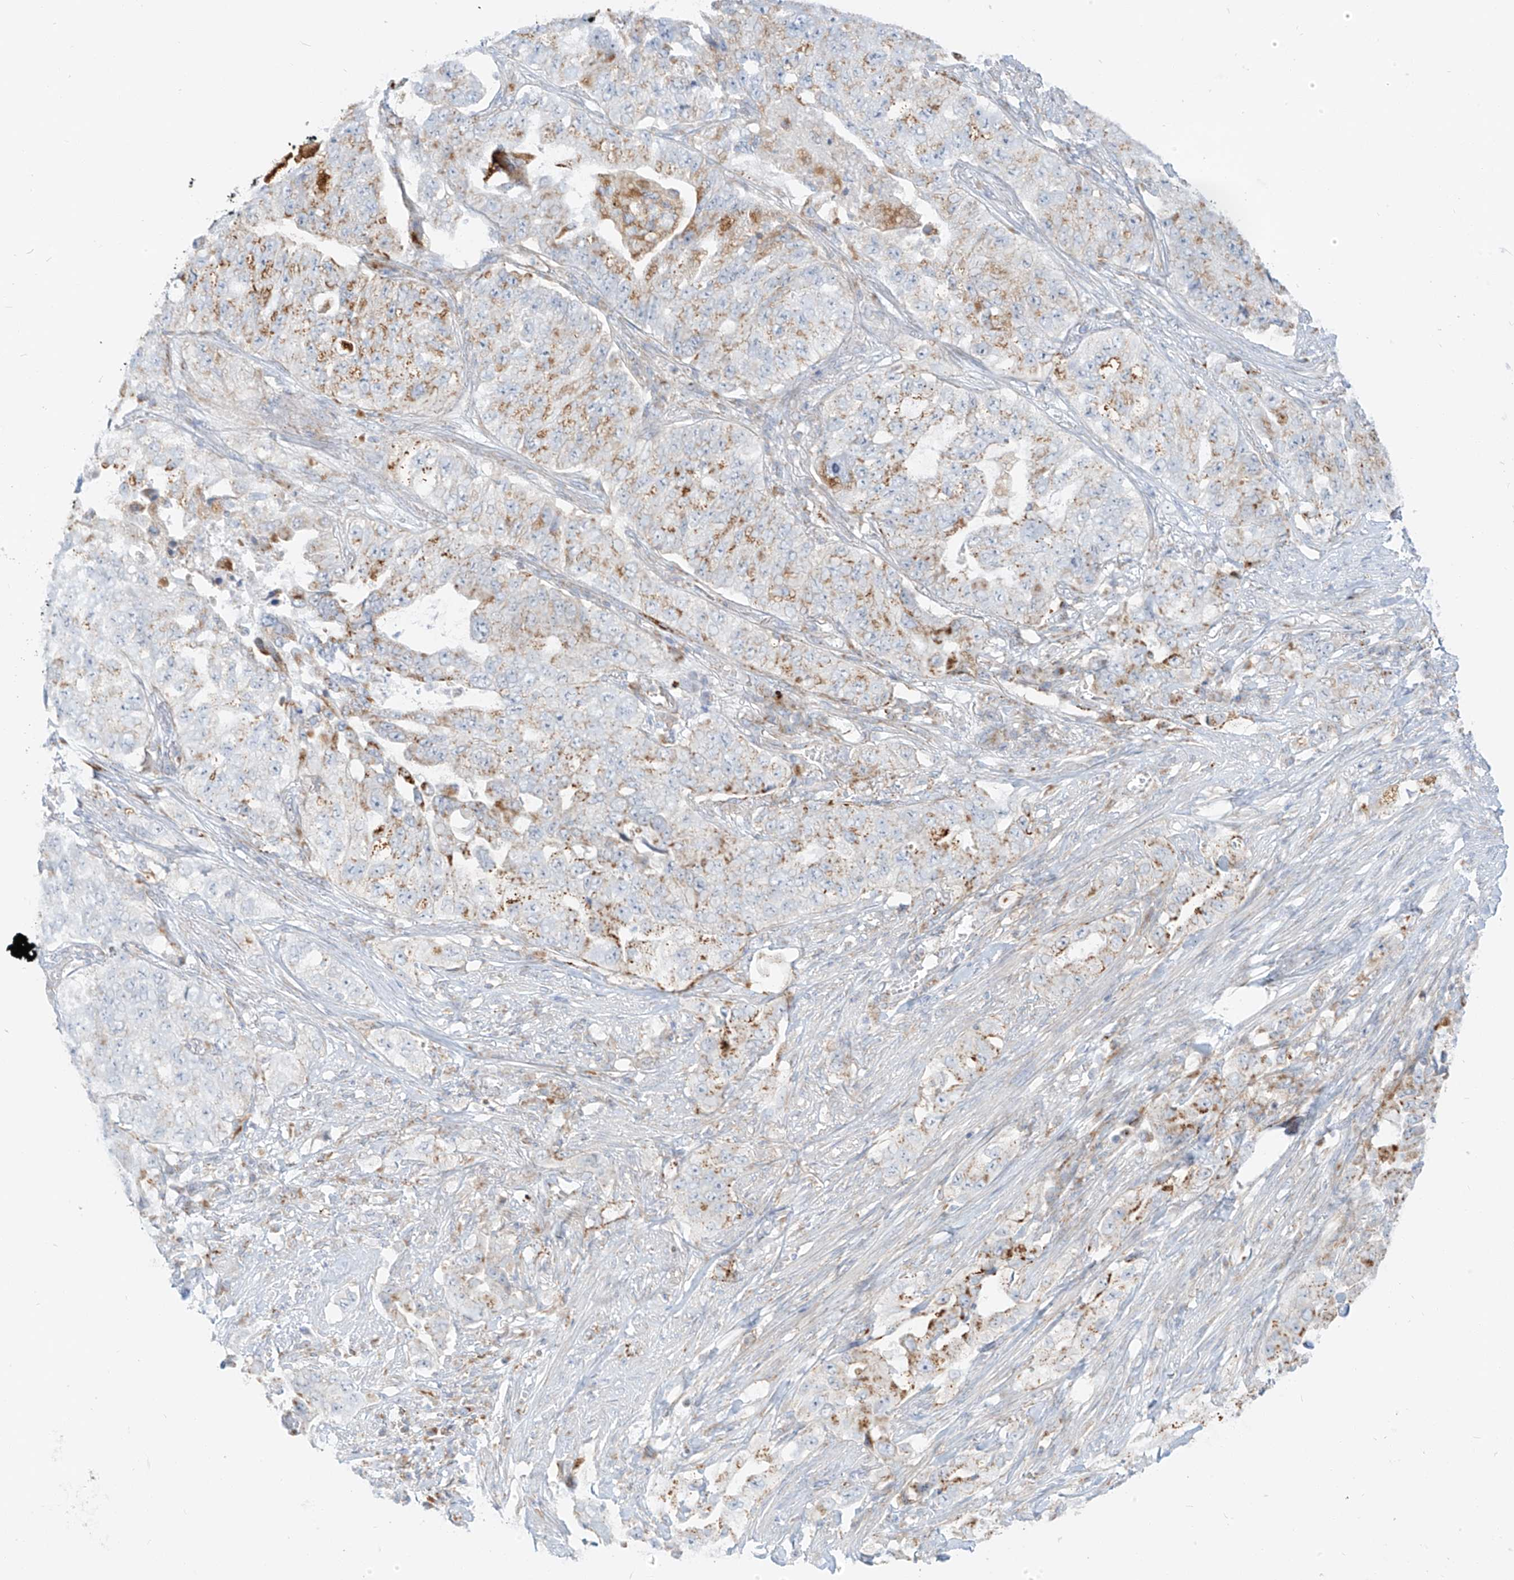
{"staining": {"intensity": "moderate", "quantity": "25%-75%", "location": "cytoplasmic/membranous"}, "tissue": "lung cancer", "cell_type": "Tumor cells", "image_type": "cancer", "snomed": [{"axis": "morphology", "description": "Adenocarcinoma, NOS"}, {"axis": "topography", "description": "Lung"}], "caption": "Lung cancer was stained to show a protein in brown. There is medium levels of moderate cytoplasmic/membranous expression in approximately 25%-75% of tumor cells.", "gene": "SLC35F6", "patient": {"sex": "female", "age": 51}}